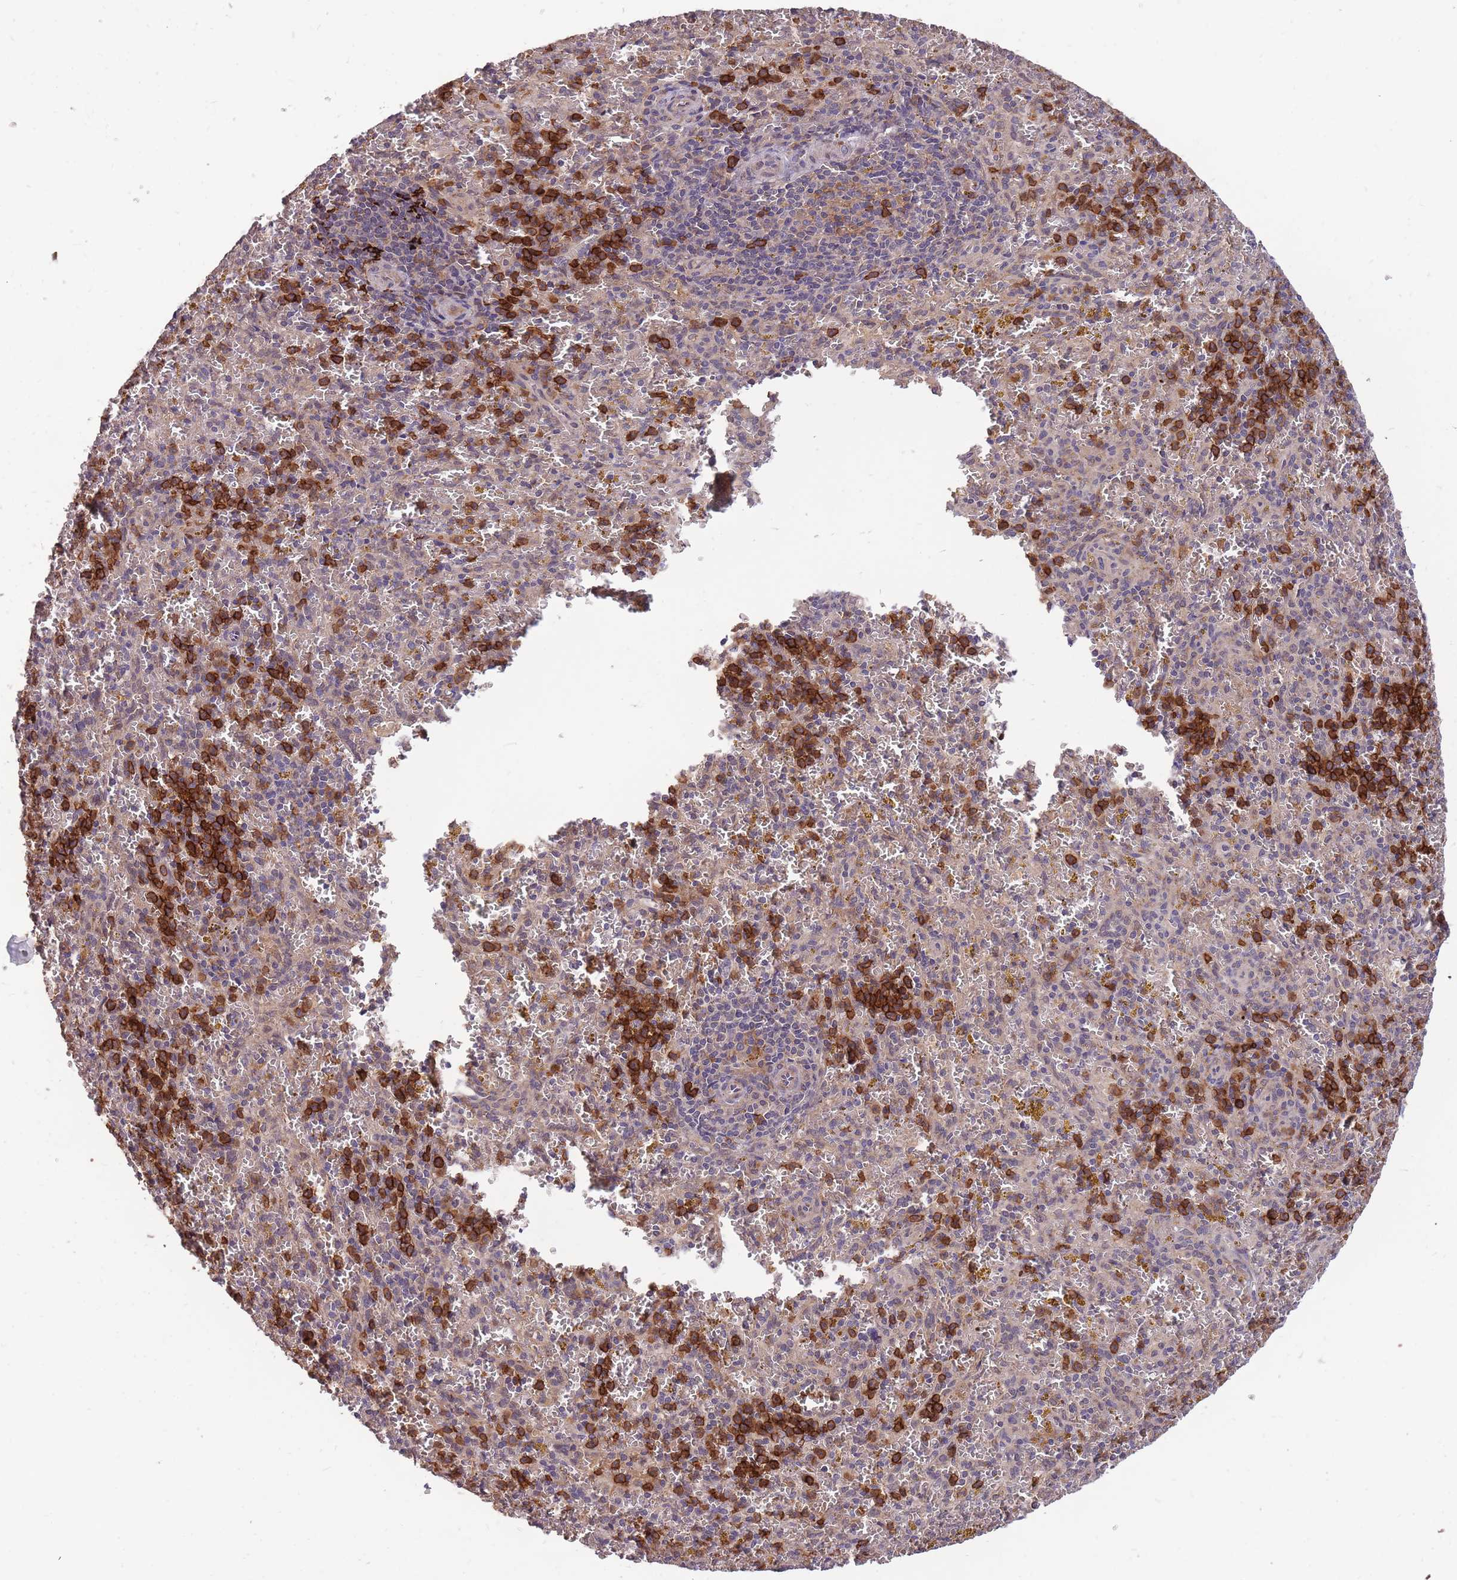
{"staining": {"intensity": "strong", "quantity": "<25%", "location": "cytoplasmic/membranous"}, "tissue": "spleen", "cell_type": "Cells in red pulp", "image_type": "normal", "snomed": [{"axis": "morphology", "description": "Normal tissue, NOS"}, {"axis": "topography", "description": "Spleen"}], "caption": "Cells in red pulp exhibit medium levels of strong cytoplasmic/membranous staining in about <25% of cells in benign spleen.", "gene": "IGF2BP2", "patient": {"sex": "male", "age": 57}}